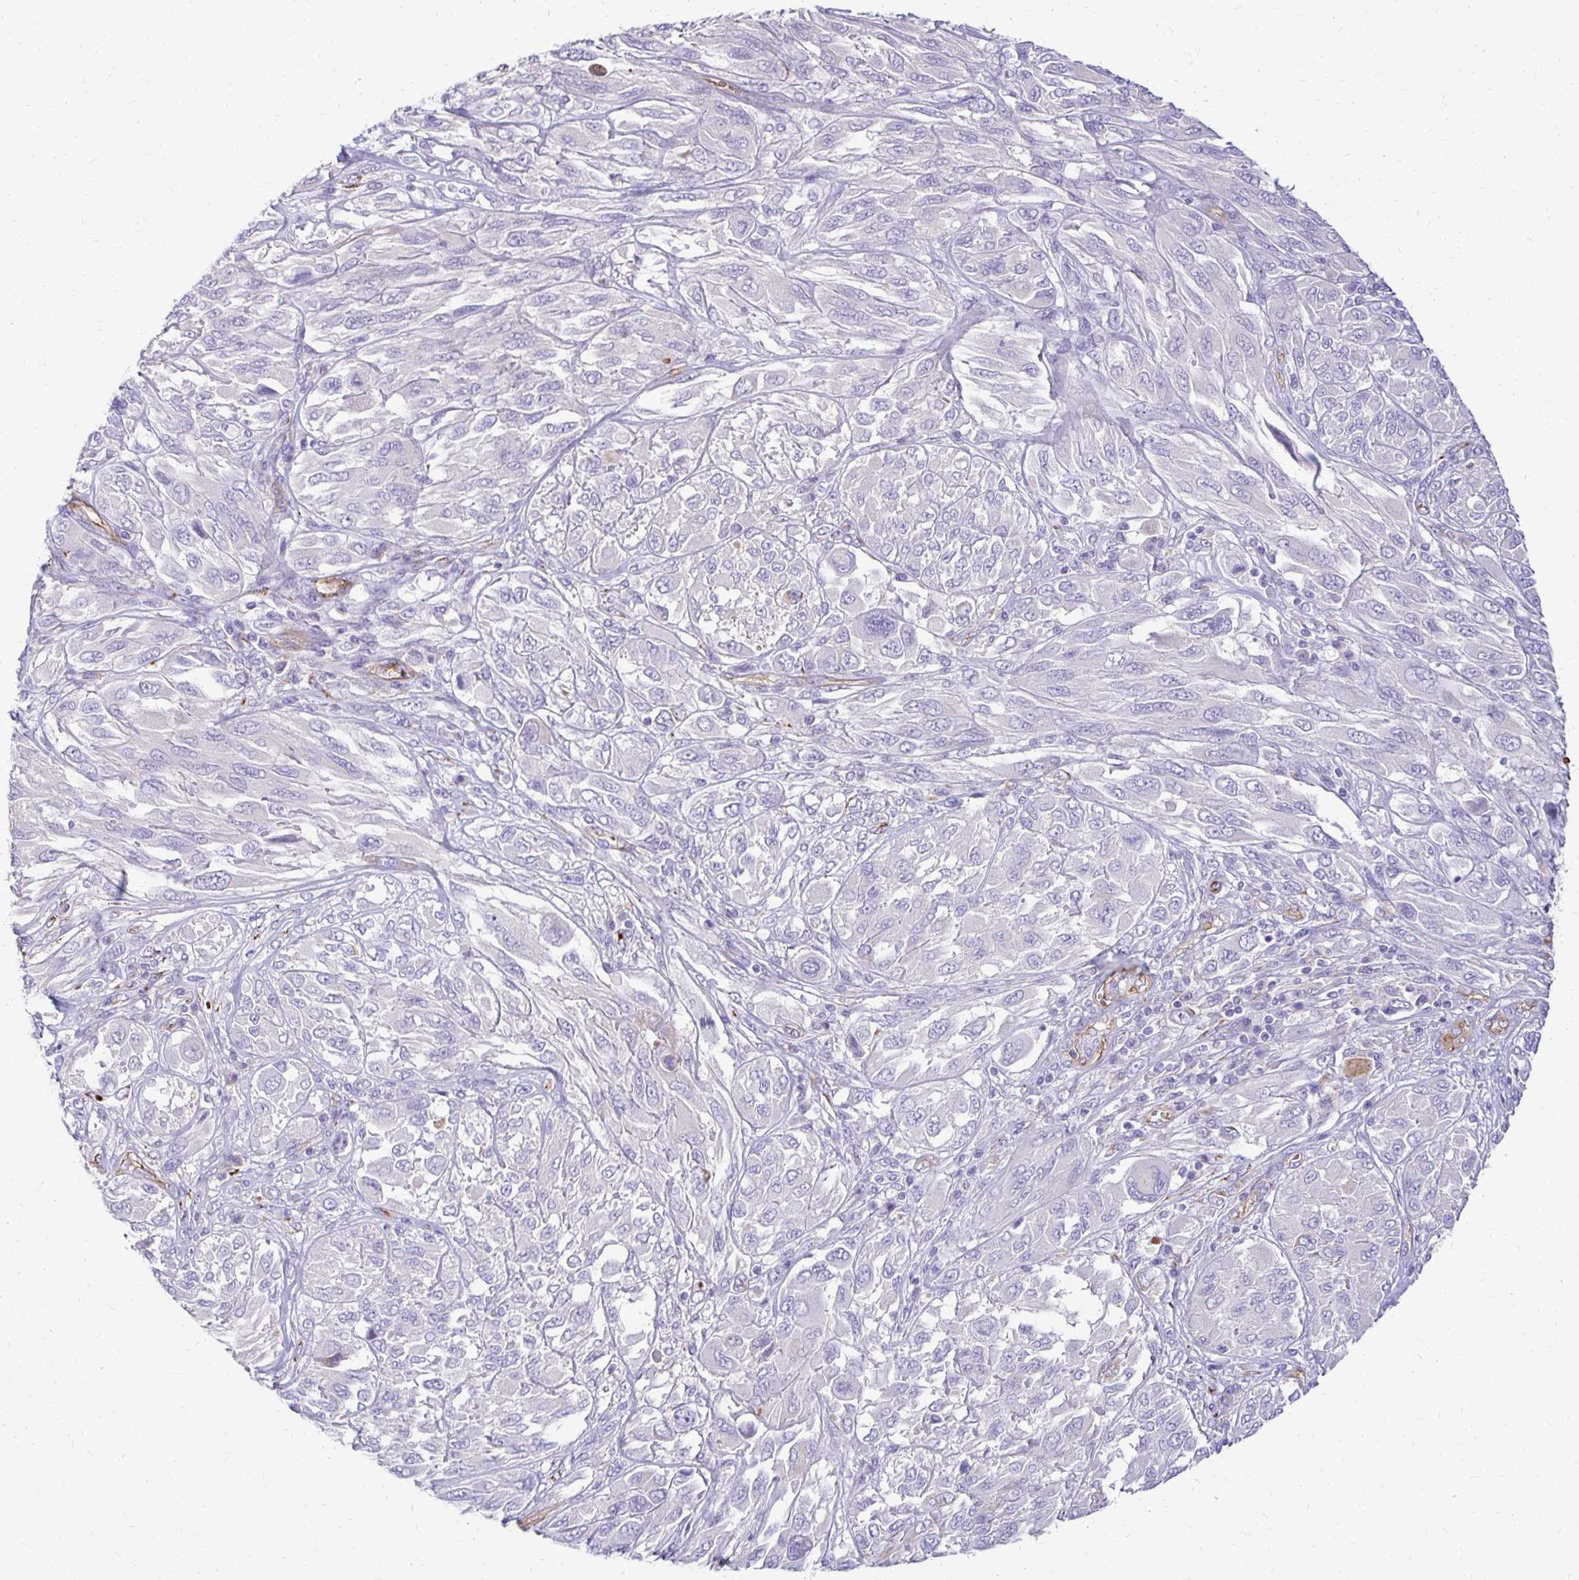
{"staining": {"intensity": "negative", "quantity": "none", "location": "none"}, "tissue": "melanoma", "cell_type": "Tumor cells", "image_type": "cancer", "snomed": [{"axis": "morphology", "description": "Malignant melanoma, NOS"}, {"axis": "topography", "description": "Skin"}], "caption": "A high-resolution photomicrograph shows IHC staining of malignant melanoma, which shows no significant positivity in tumor cells.", "gene": "TTYH1", "patient": {"sex": "female", "age": 91}}